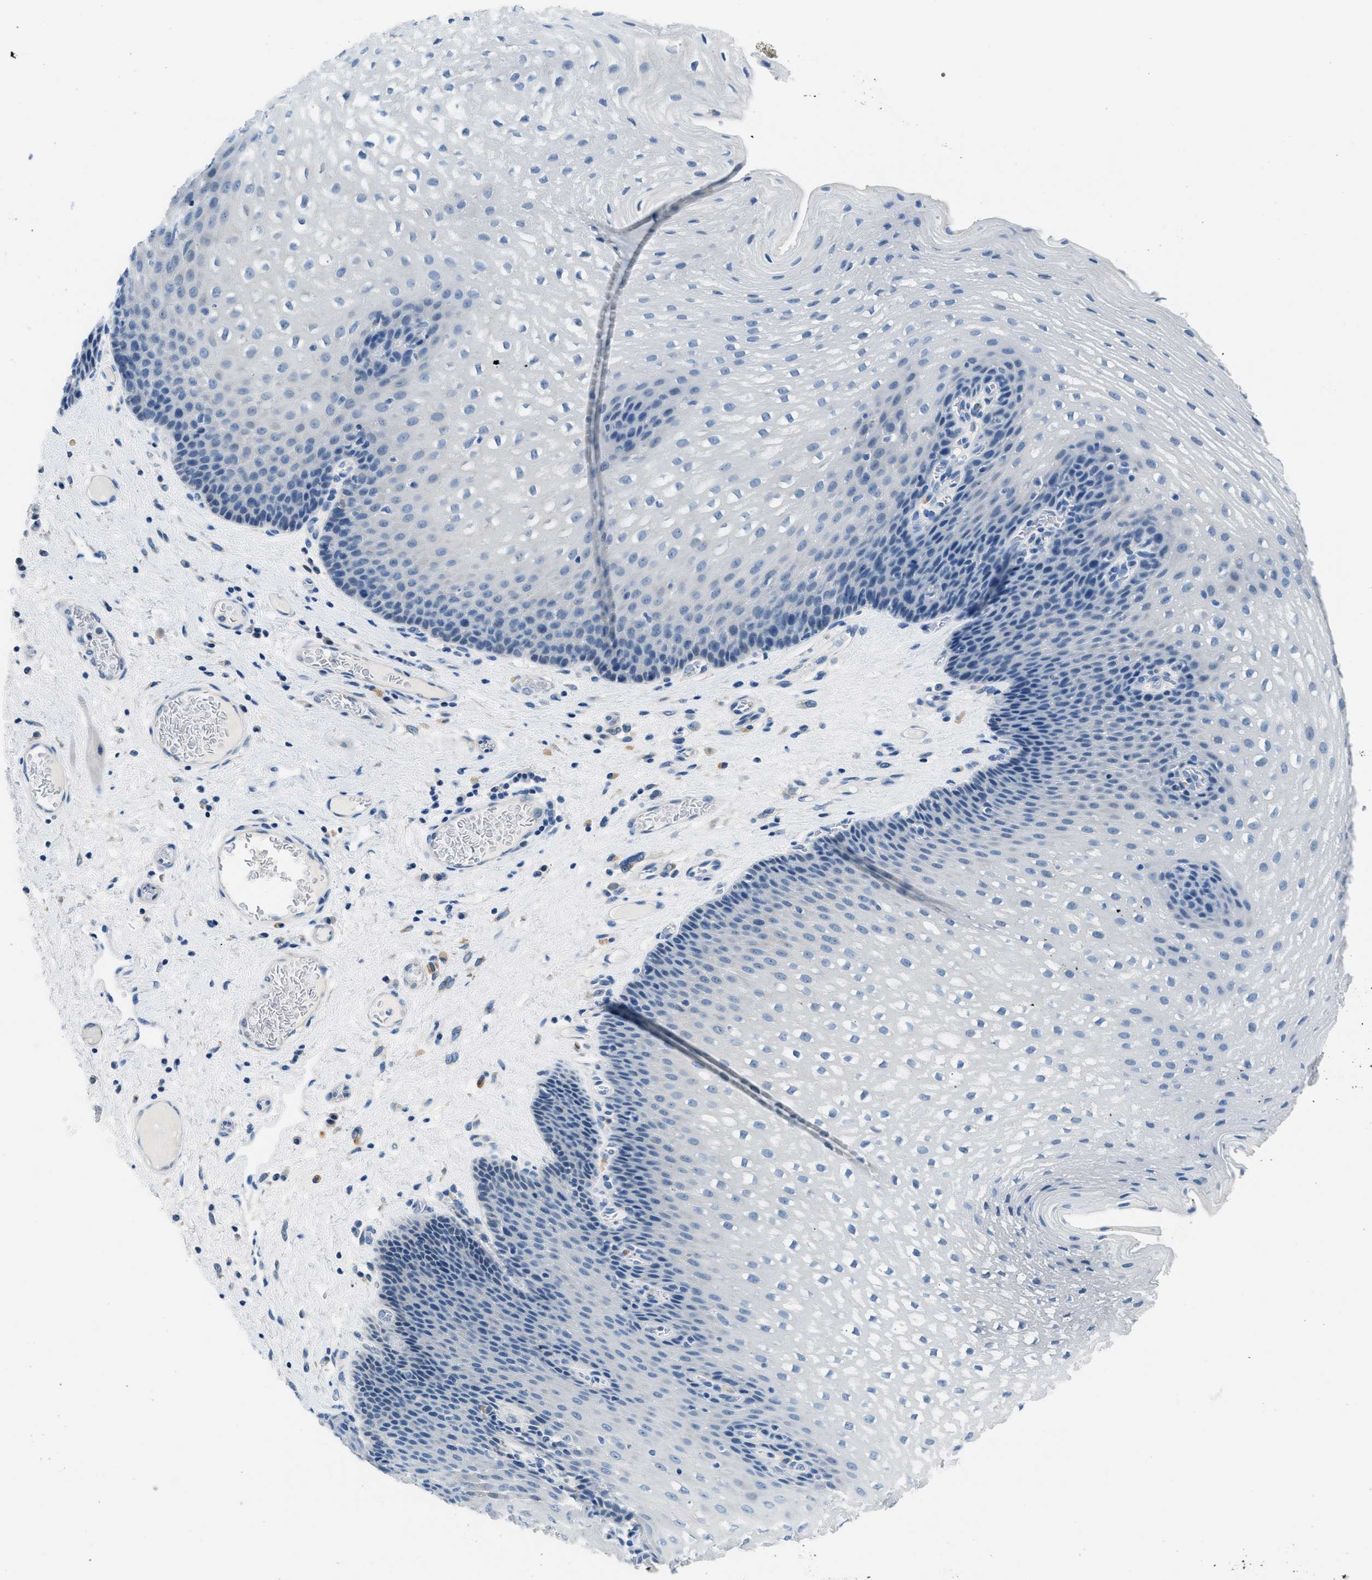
{"staining": {"intensity": "negative", "quantity": "none", "location": "none"}, "tissue": "esophagus", "cell_type": "Squamous epithelial cells", "image_type": "normal", "snomed": [{"axis": "morphology", "description": "Normal tissue, NOS"}, {"axis": "topography", "description": "Esophagus"}], "caption": "A photomicrograph of human esophagus is negative for staining in squamous epithelial cells. (Stains: DAB IHC with hematoxylin counter stain, Microscopy: brightfield microscopy at high magnification).", "gene": "CLDN18", "patient": {"sex": "male", "age": 48}}